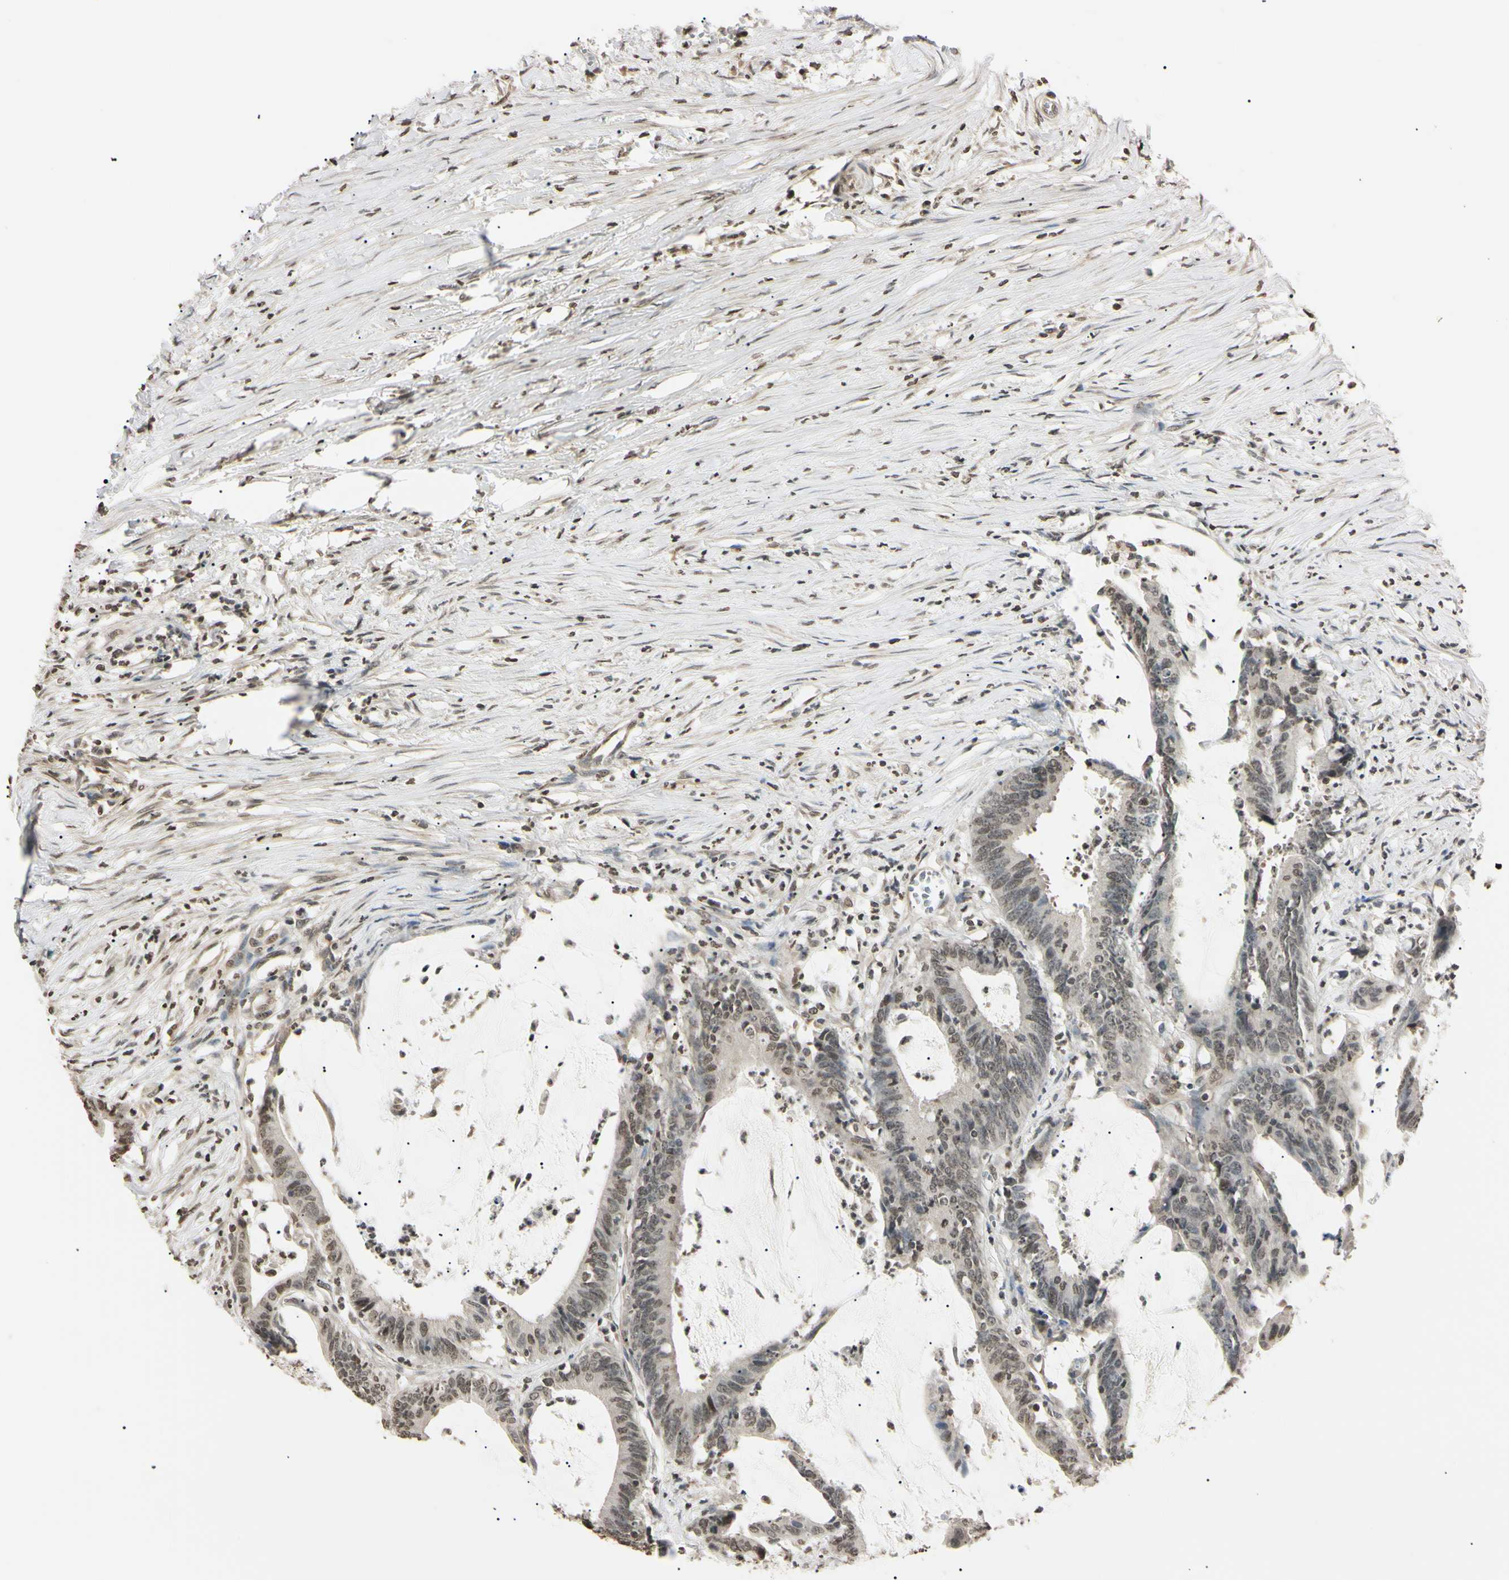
{"staining": {"intensity": "weak", "quantity": "25%-75%", "location": "nuclear"}, "tissue": "colorectal cancer", "cell_type": "Tumor cells", "image_type": "cancer", "snomed": [{"axis": "morphology", "description": "Adenocarcinoma, NOS"}, {"axis": "topography", "description": "Rectum"}], "caption": "There is low levels of weak nuclear staining in tumor cells of adenocarcinoma (colorectal), as demonstrated by immunohistochemical staining (brown color).", "gene": "CDC45", "patient": {"sex": "female", "age": 66}}